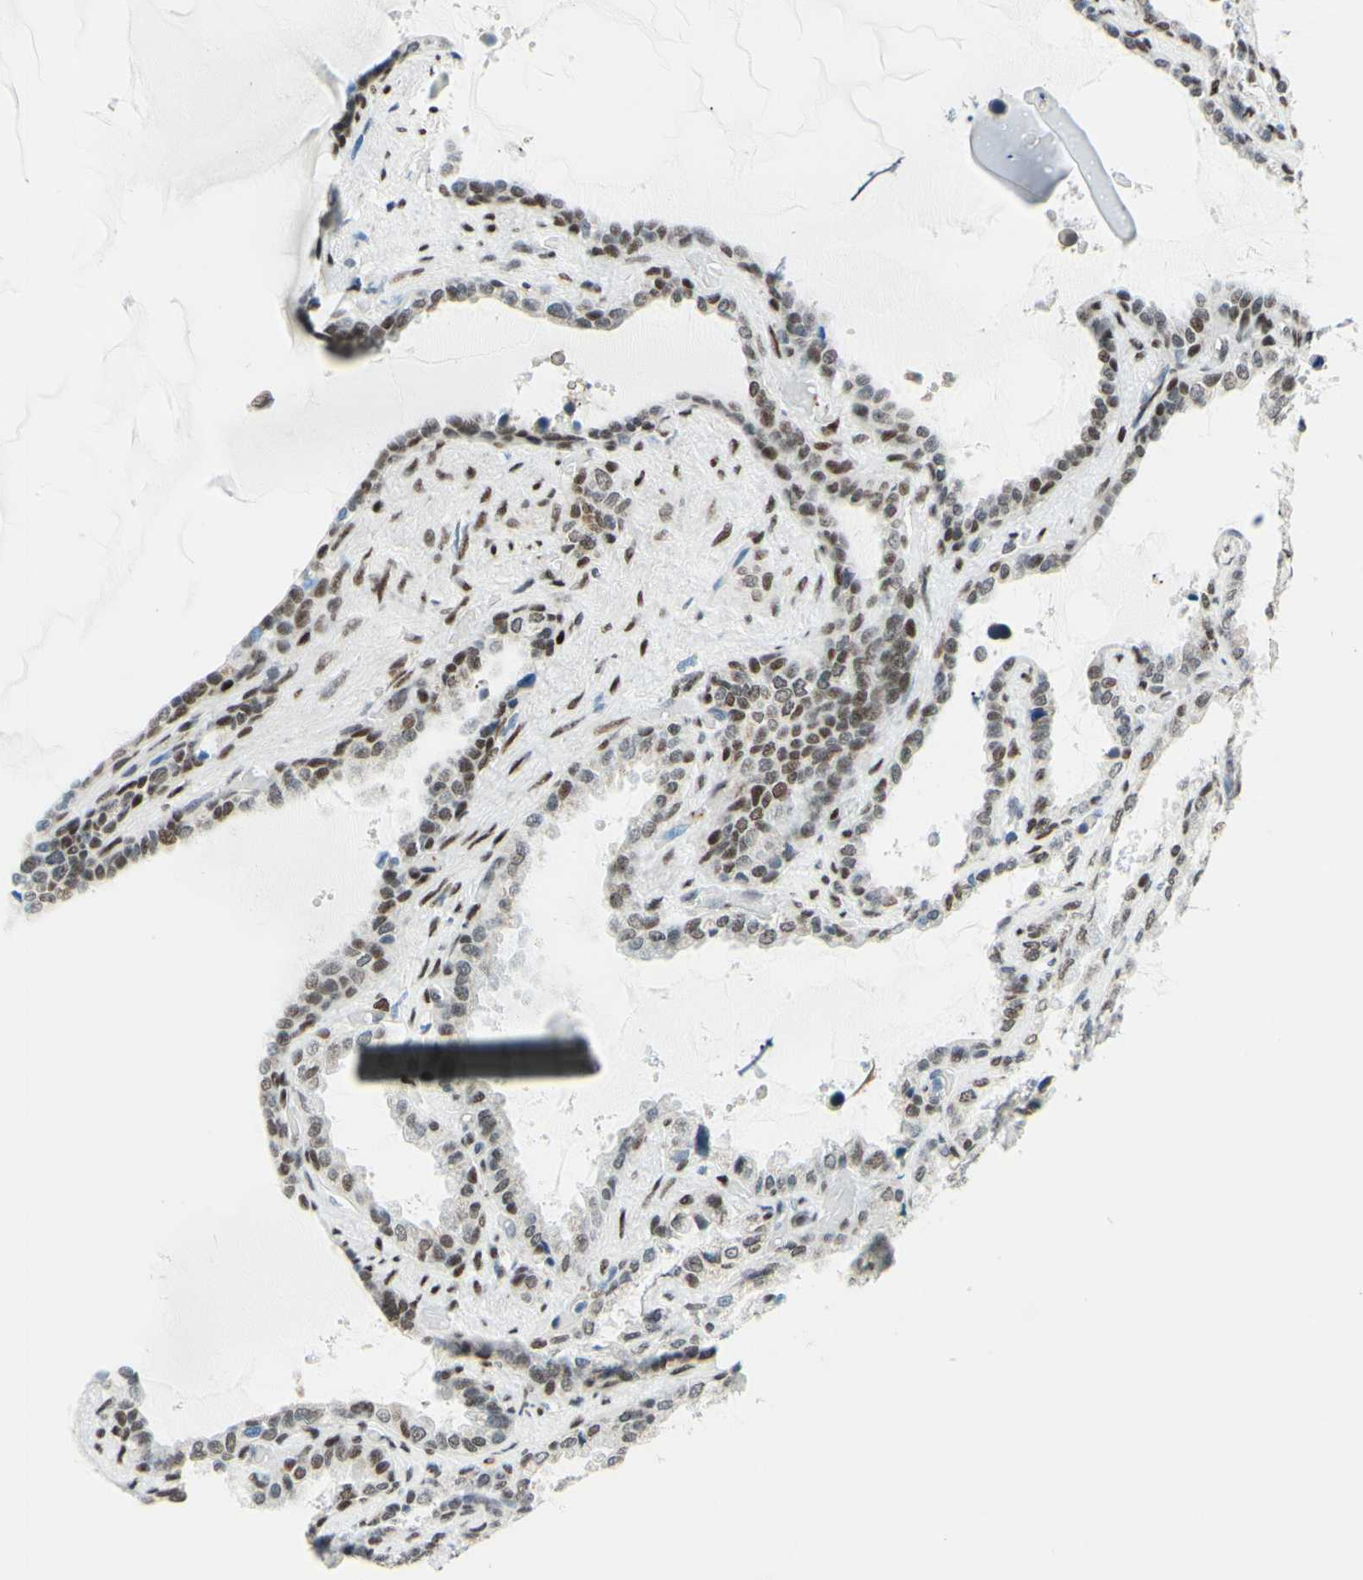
{"staining": {"intensity": "moderate", "quantity": "25%-75%", "location": "nuclear"}, "tissue": "seminal vesicle", "cell_type": "Glandular cells", "image_type": "normal", "snomed": [{"axis": "morphology", "description": "Normal tissue, NOS"}, {"axis": "topography", "description": "Seminal veicle"}], "caption": "Protein expression analysis of unremarkable seminal vesicle demonstrates moderate nuclear positivity in approximately 25%-75% of glandular cells. (Brightfield microscopy of DAB IHC at high magnification).", "gene": "CBX7", "patient": {"sex": "male", "age": 46}}